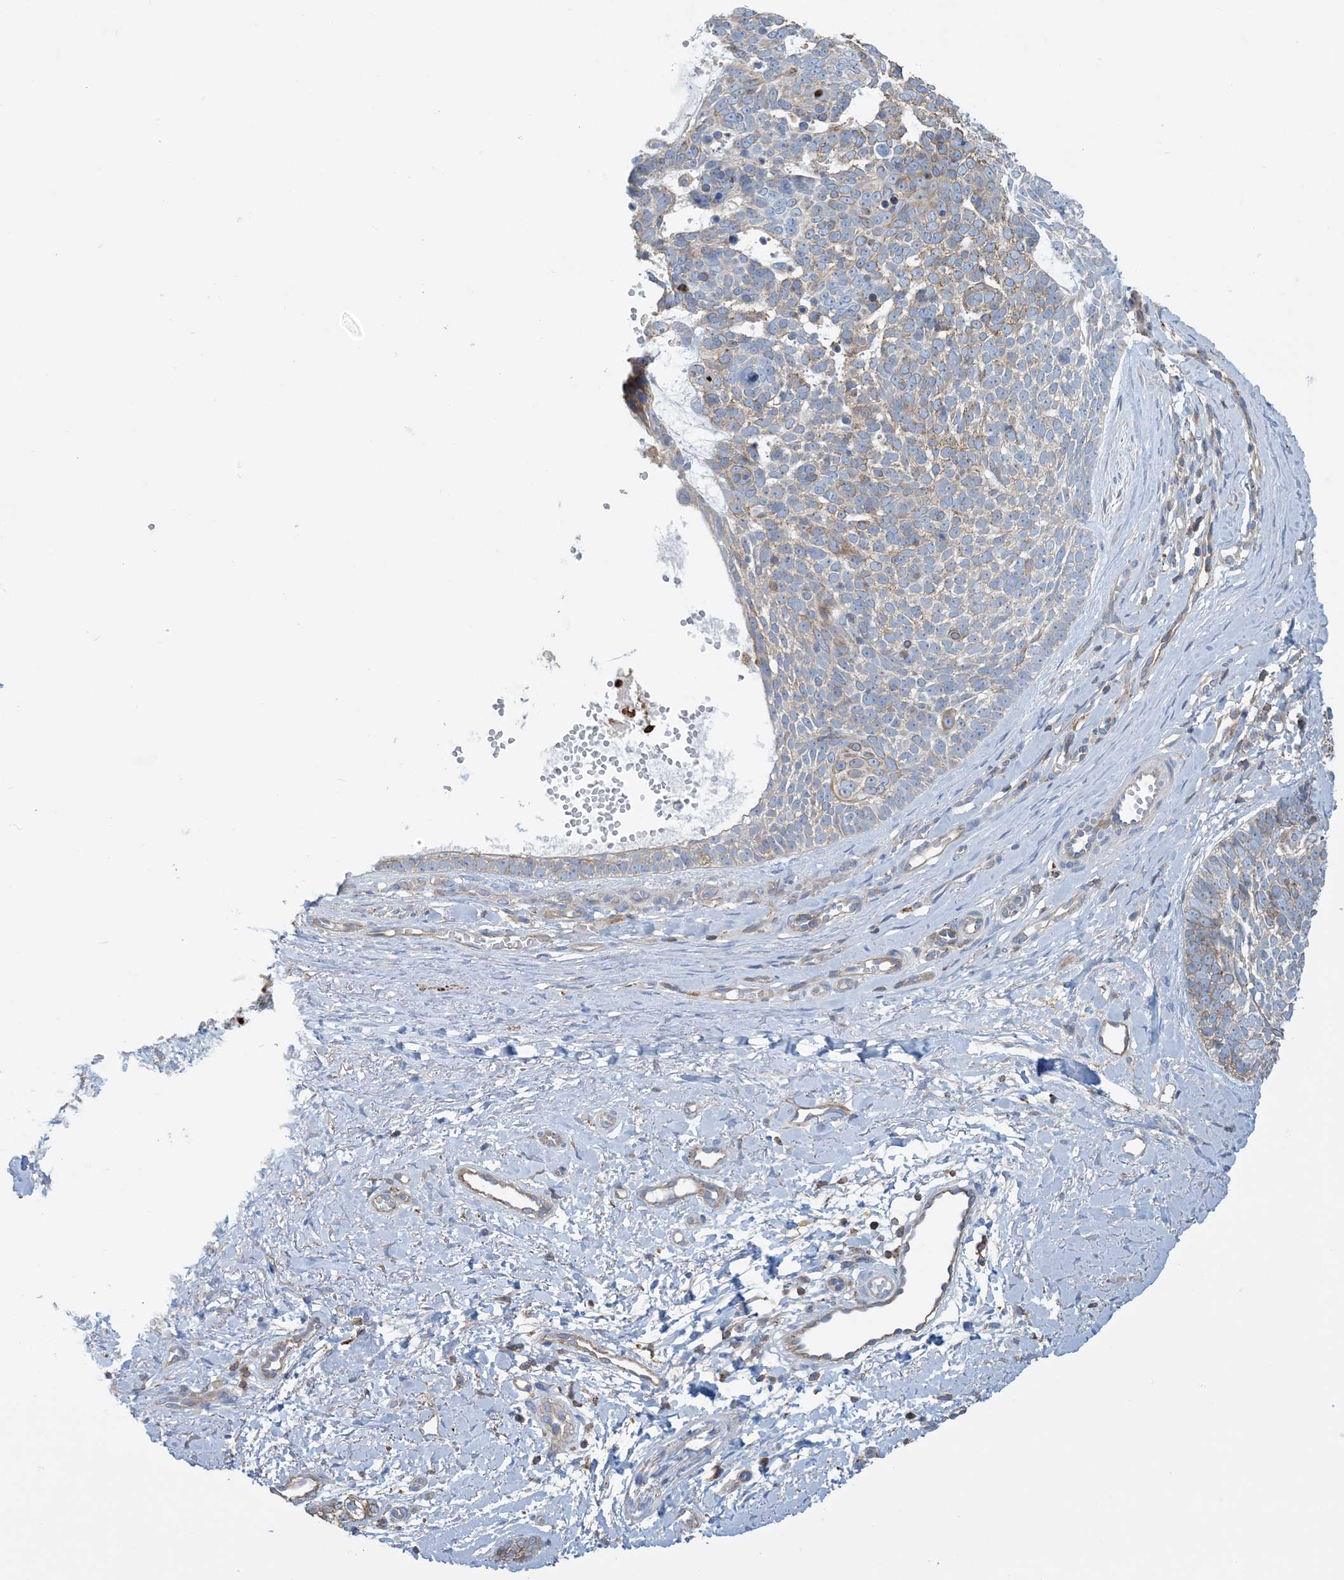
{"staining": {"intensity": "weak", "quantity": "25%-75%", "location": "cytoplasmic/membranous"}, "tissue": "skin cancer", "cell_type": "Tumor cells", "image_type": "cancer", "snomed": [{"axis": "morphology", "description": "Basal cell carcinoma"}, {"axis": "topography", "description": "Skin"}], "caption": "Protein analysis of skin basal cell carcinoma tissue reveals weak cytoplasmic/membranous expression in approximately 25%-75% of tumor cells.", "gene": "CALHM5", "patient": {"sex": "female", "age": 81}}